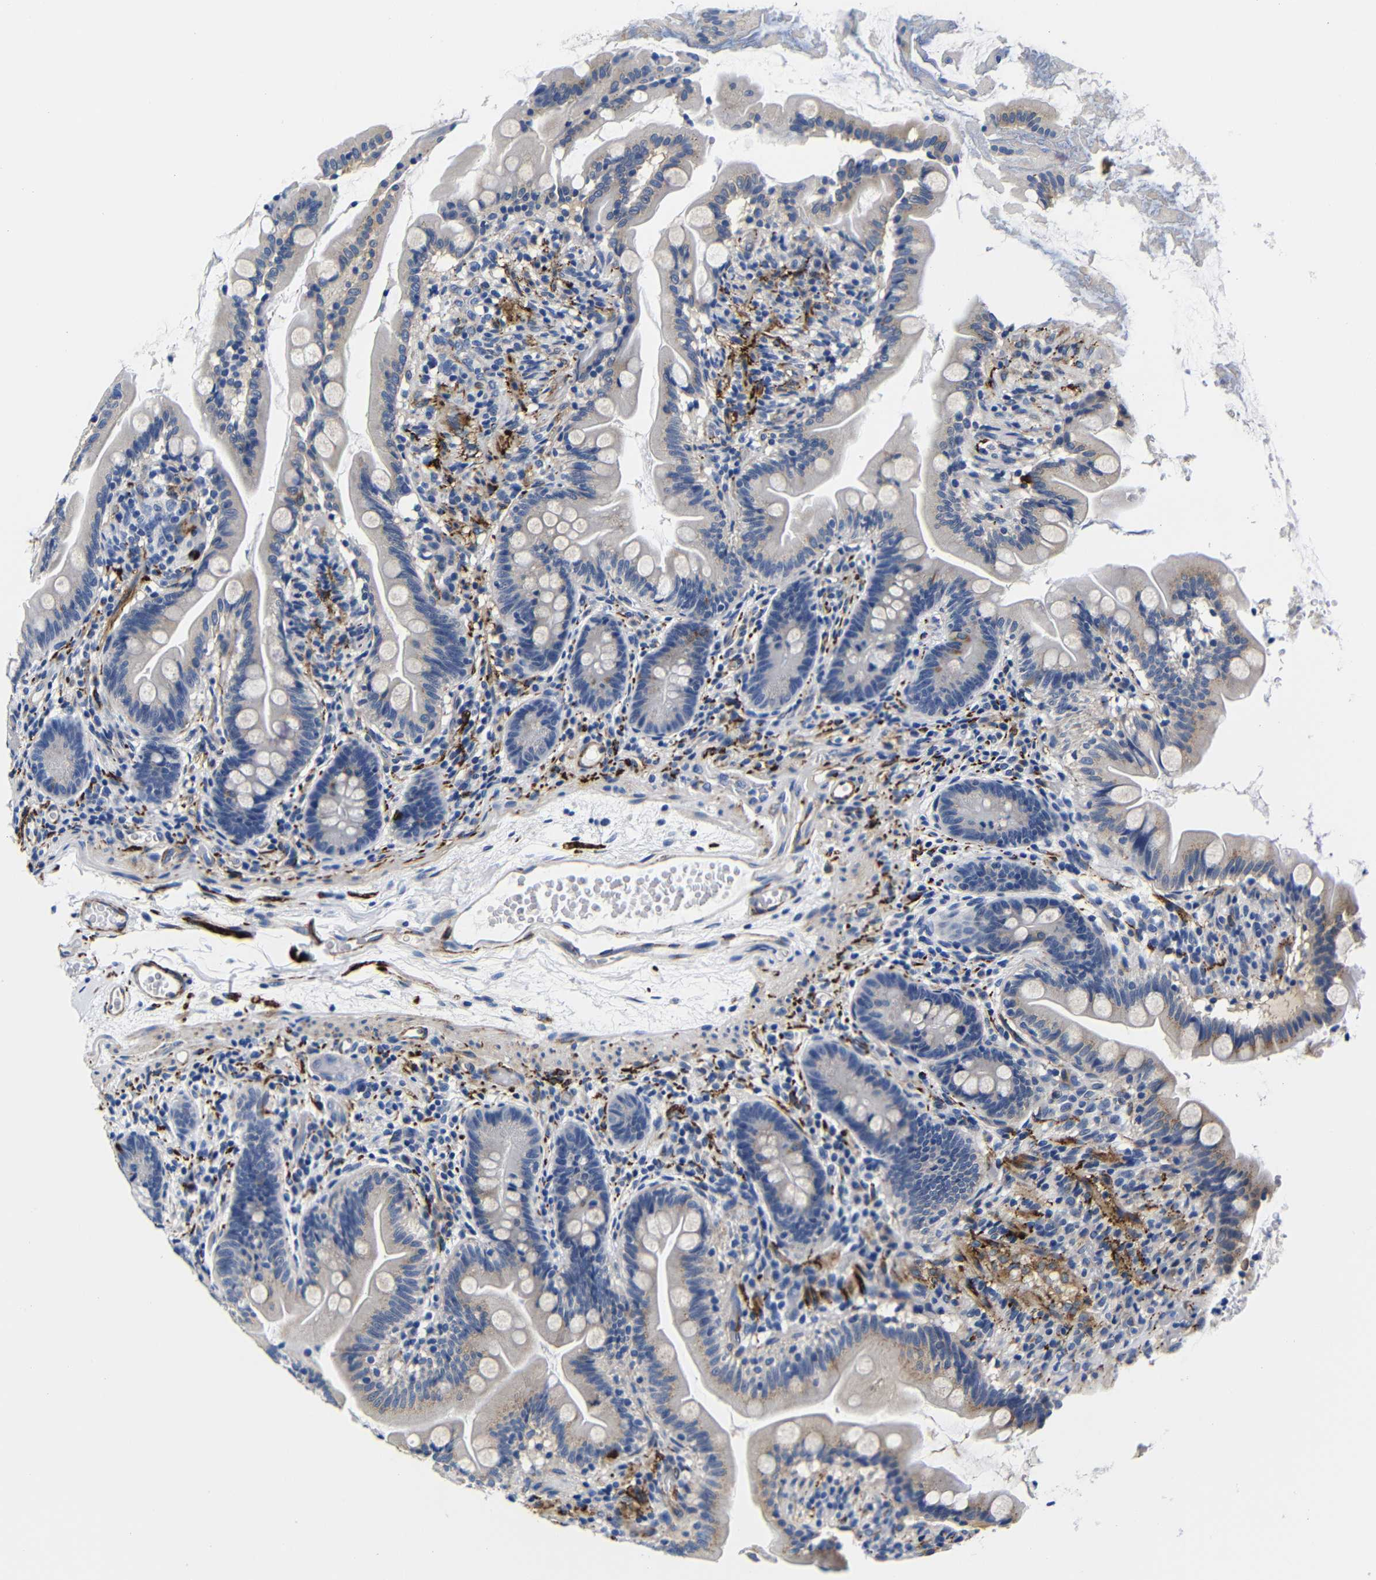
{"staining": {"intensity": "weak", "quantity": "<25%", "location": "cytoplasmic/membranous"}, "tissue": "small intestine", "cell_type": "Glandular cells", "image_type": "normal", "snomed": [{"axis": "morphology", "description": "Normal tissue, NOS"}, {"axis": "topography", "description": "Small intestine"}], "caption": "An immunohistochemistry micrograph of benign small intestine is shown. There is no staining in glandular cells of small intestine.", "gene": "LRIG1", "patient": {"sex": "female", "age": 56}}